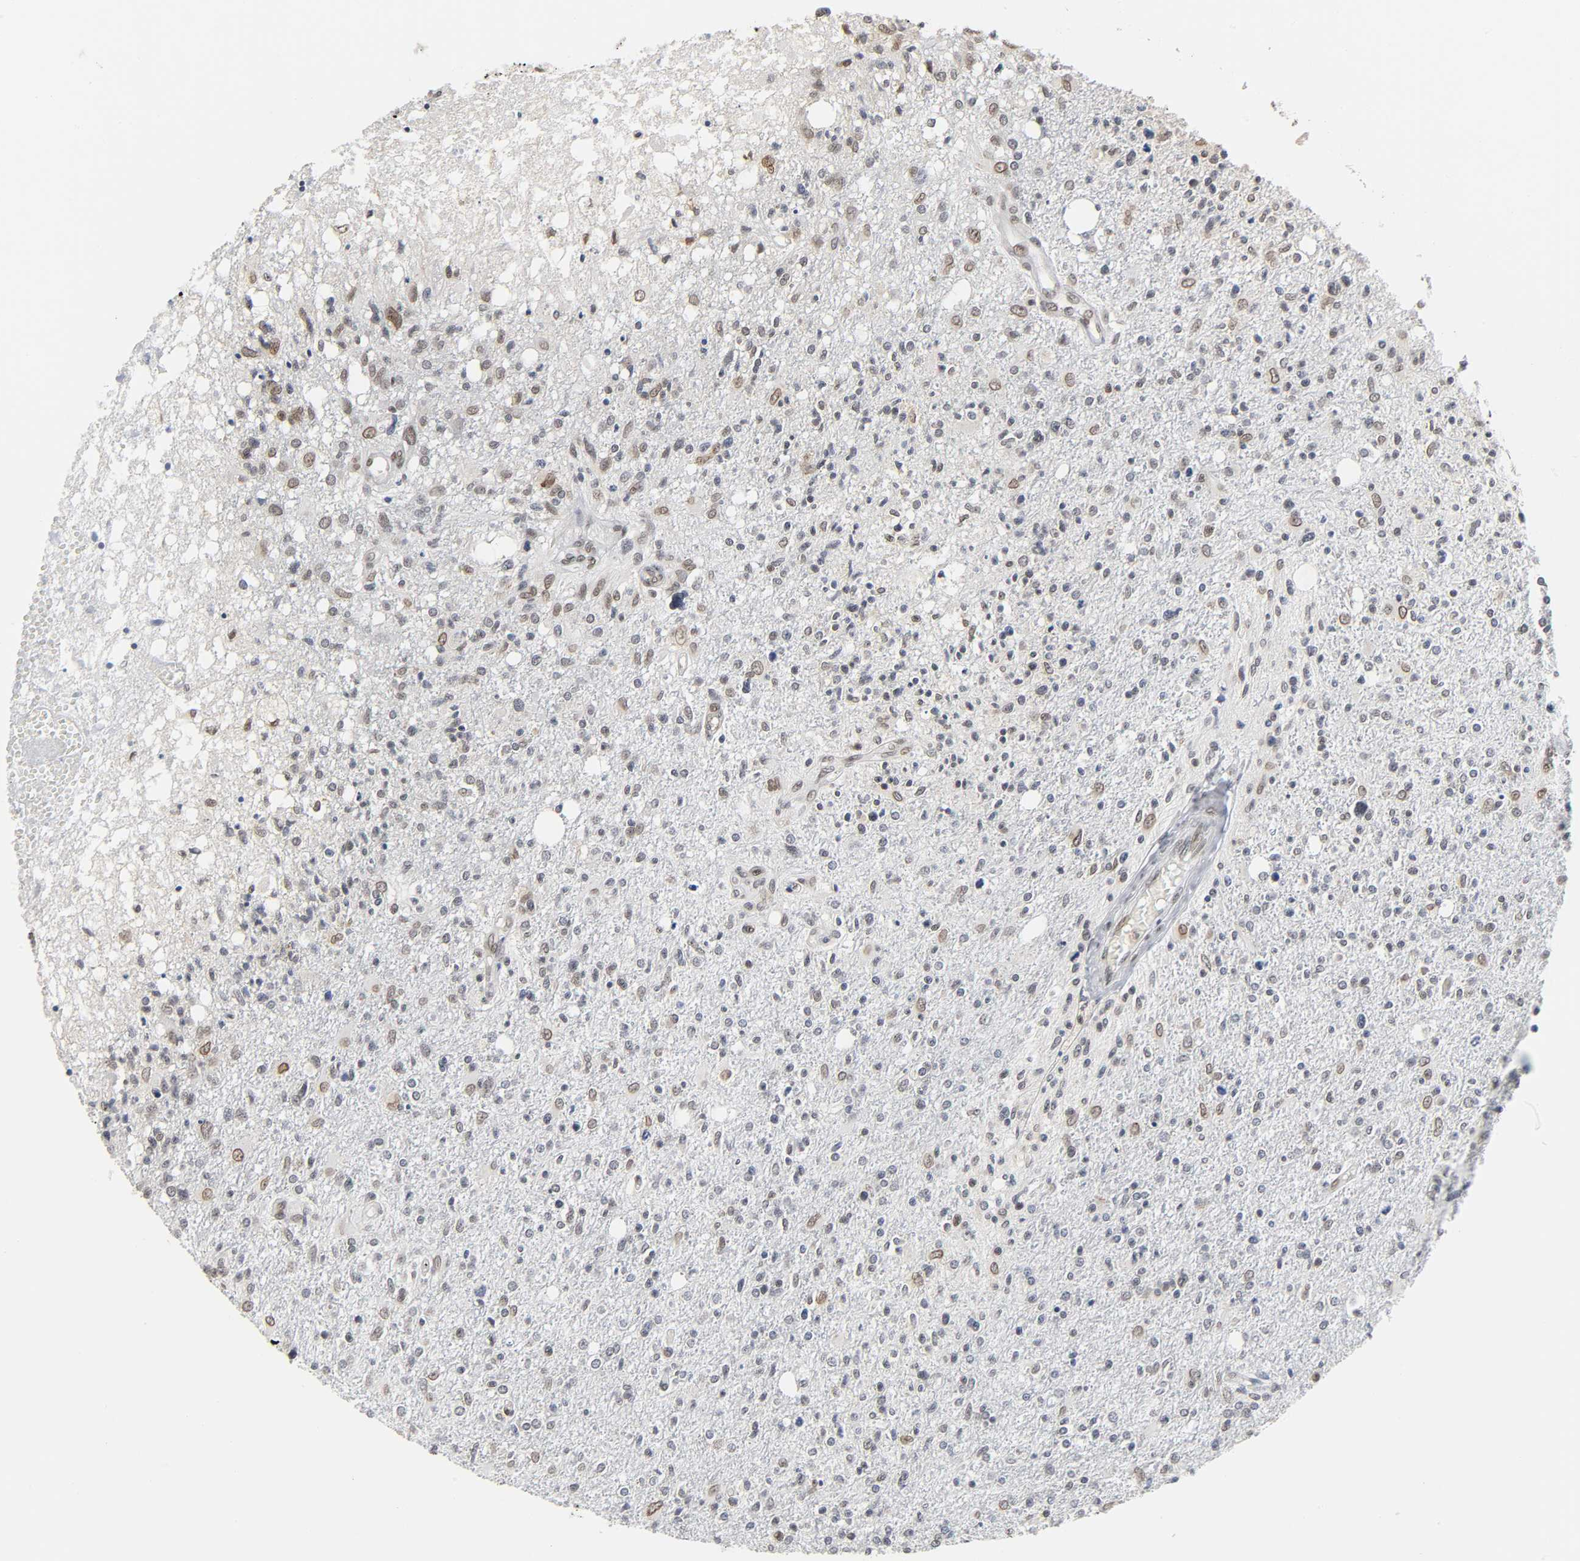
{"staining": {"intensity": "weak", "quantity": "25%-75%", "location": "nuclear"}, "tissue": "glioma", "cell_type": "Tumor cells", "image_type": "cancer", "snomed": [{"axis": "morphology", "description": "Glioma, malignant, High grade"}, {"axis": "topography", "description": "Cerebral cortex"}], "caption": "Tumor cells show weak nuclear positivity in about 25%-75% of cells in malignant glioma (high-grade).", "gene": "SUMO1", "patient": {"sex": "male", "age": 76}}